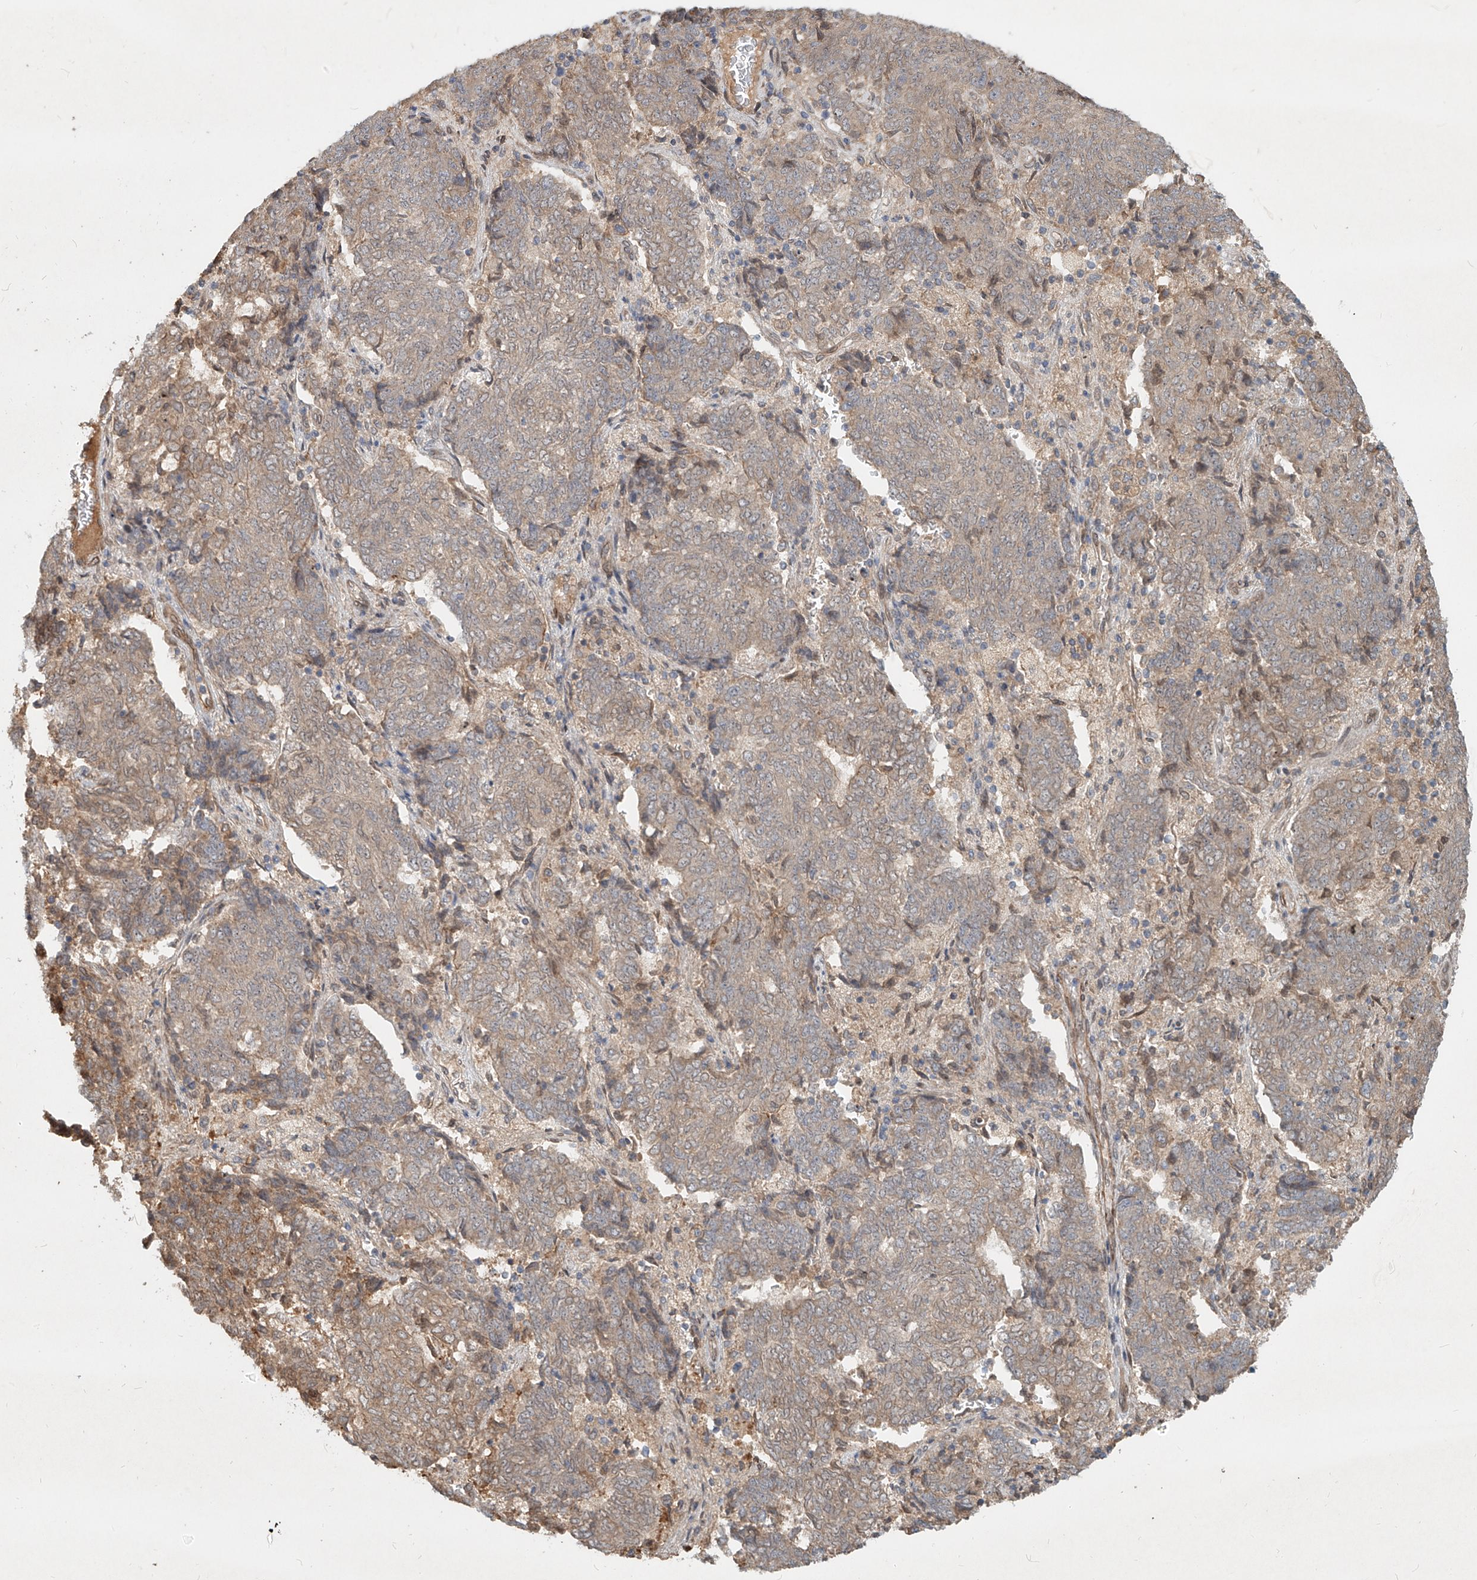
{"staining": {"intensity": "weak", "quantity": "25%-75%", "location": "cytoplasmic/membranous"}, "tissue": "endometrial cancer", "cell_type": "Tumor cells", "image_type": "cancer", "snomed": [{"axis": "morphology", "description": "Adenocarcinoma, NOS"}, {"axis": "topography", "description": "Endometrium"}], "caption": "Approximately 25%-75% of tumor cells in endometrial cancer demonstrate weak cytoplasmic/membranous protein expression as visualized by brown immunohistochemical staining.", "gene": "SASH1", "patient": {"sex": "female", "age": 80}}